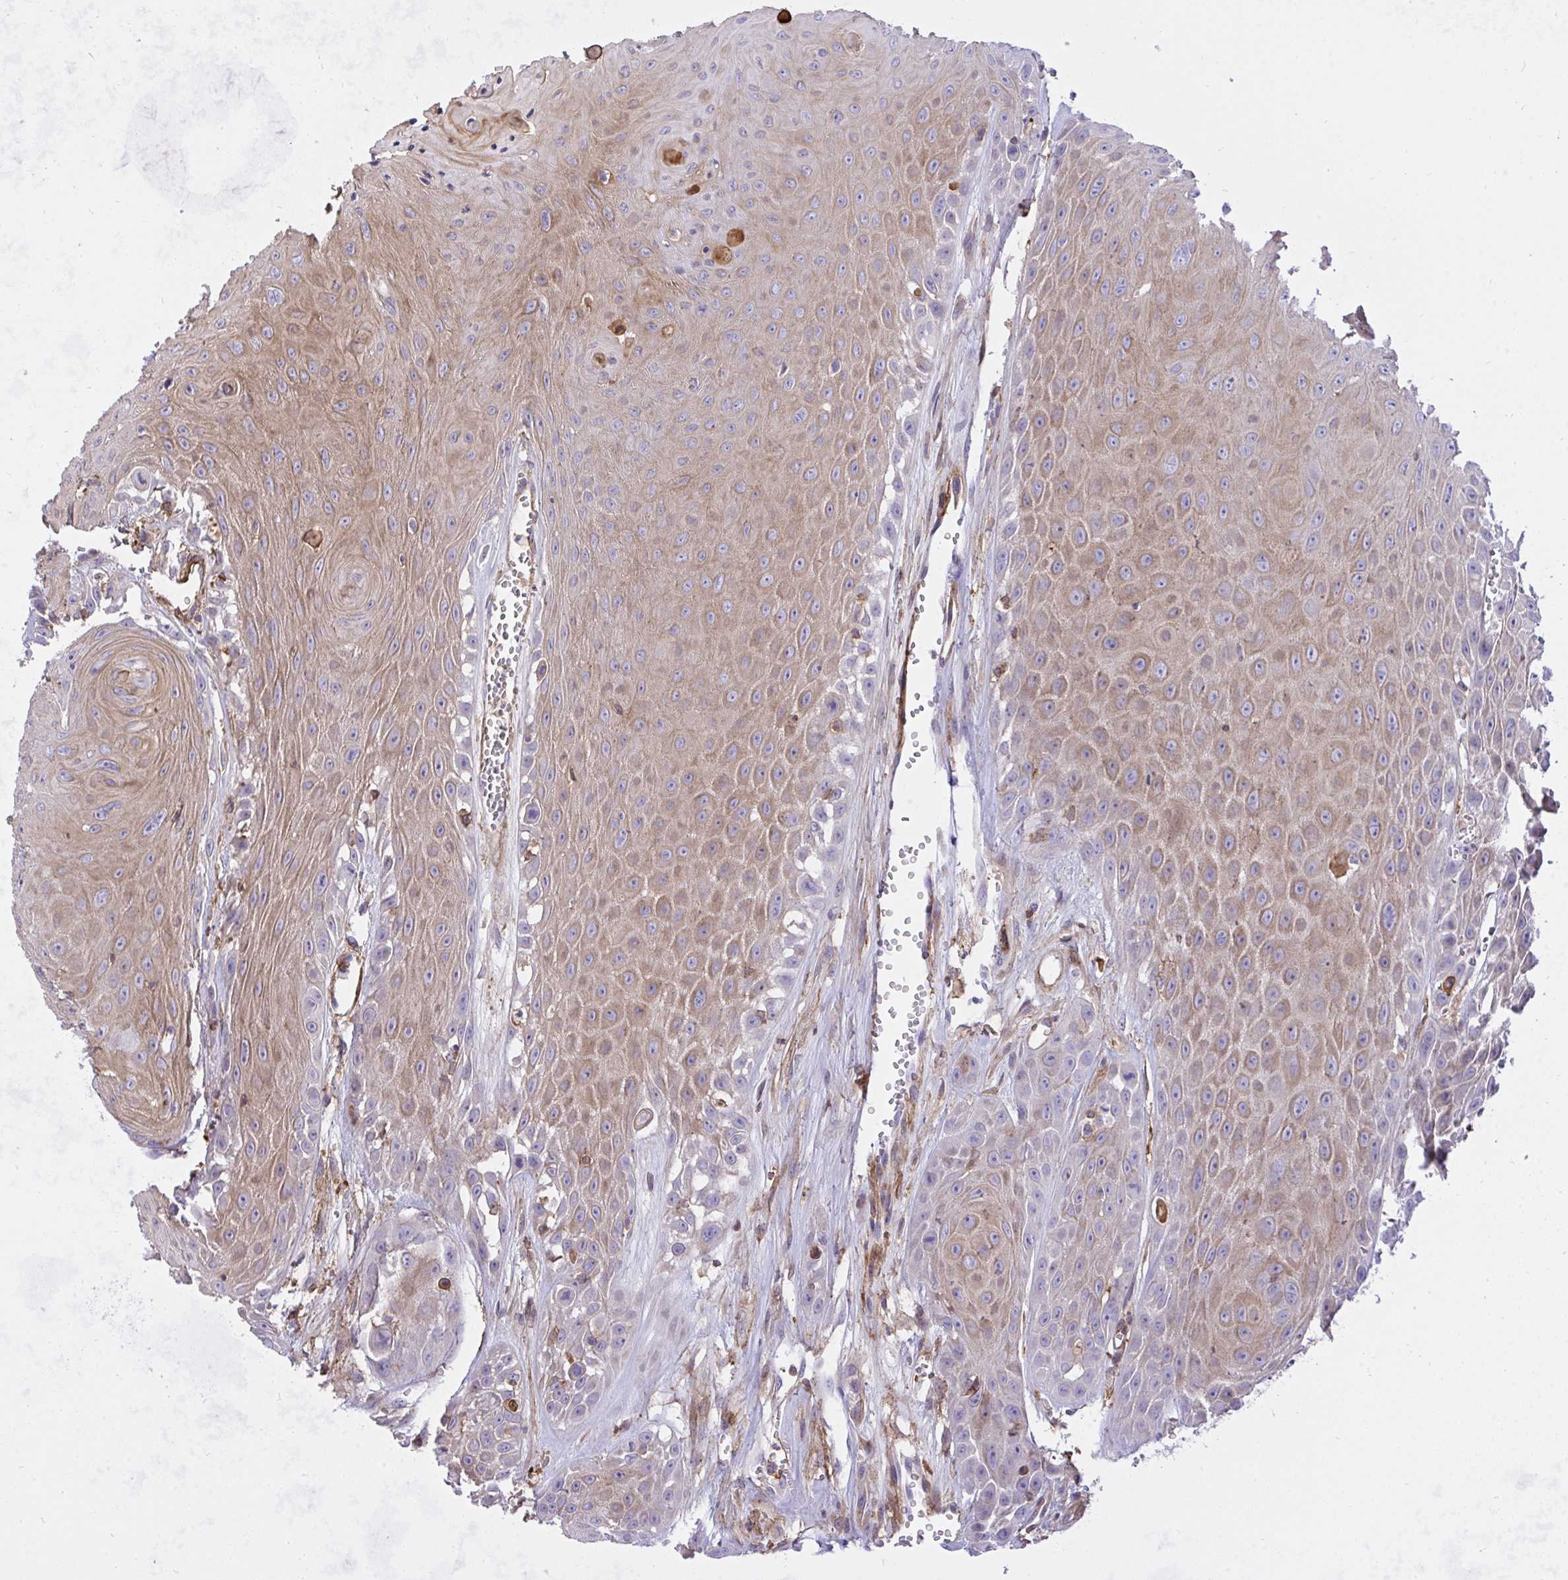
{"staining": {"intensity": "weak", "quantity": ">75%", "location": "cytoplasmic/membranous"}, "tissue": "head and neck cancer", "cell_type": "Tumor cells", "image_type": "cancer", "snomed": [{"axis": "morphology", "description": "Squamous cell carcinoma, NOS"}, {"axis": "topography", "description": "Oral tissue"}, {"axis": "topography", "description": "Head-Neck"}], "caption": "This is an image of IHC staining of squamous cell carcinoma (head and neck), which shows weak staining in the cytoplasmic/membranous of tumor cells.", "gene": "ERI1", "patient": {"sex": "male", "age": 81}}